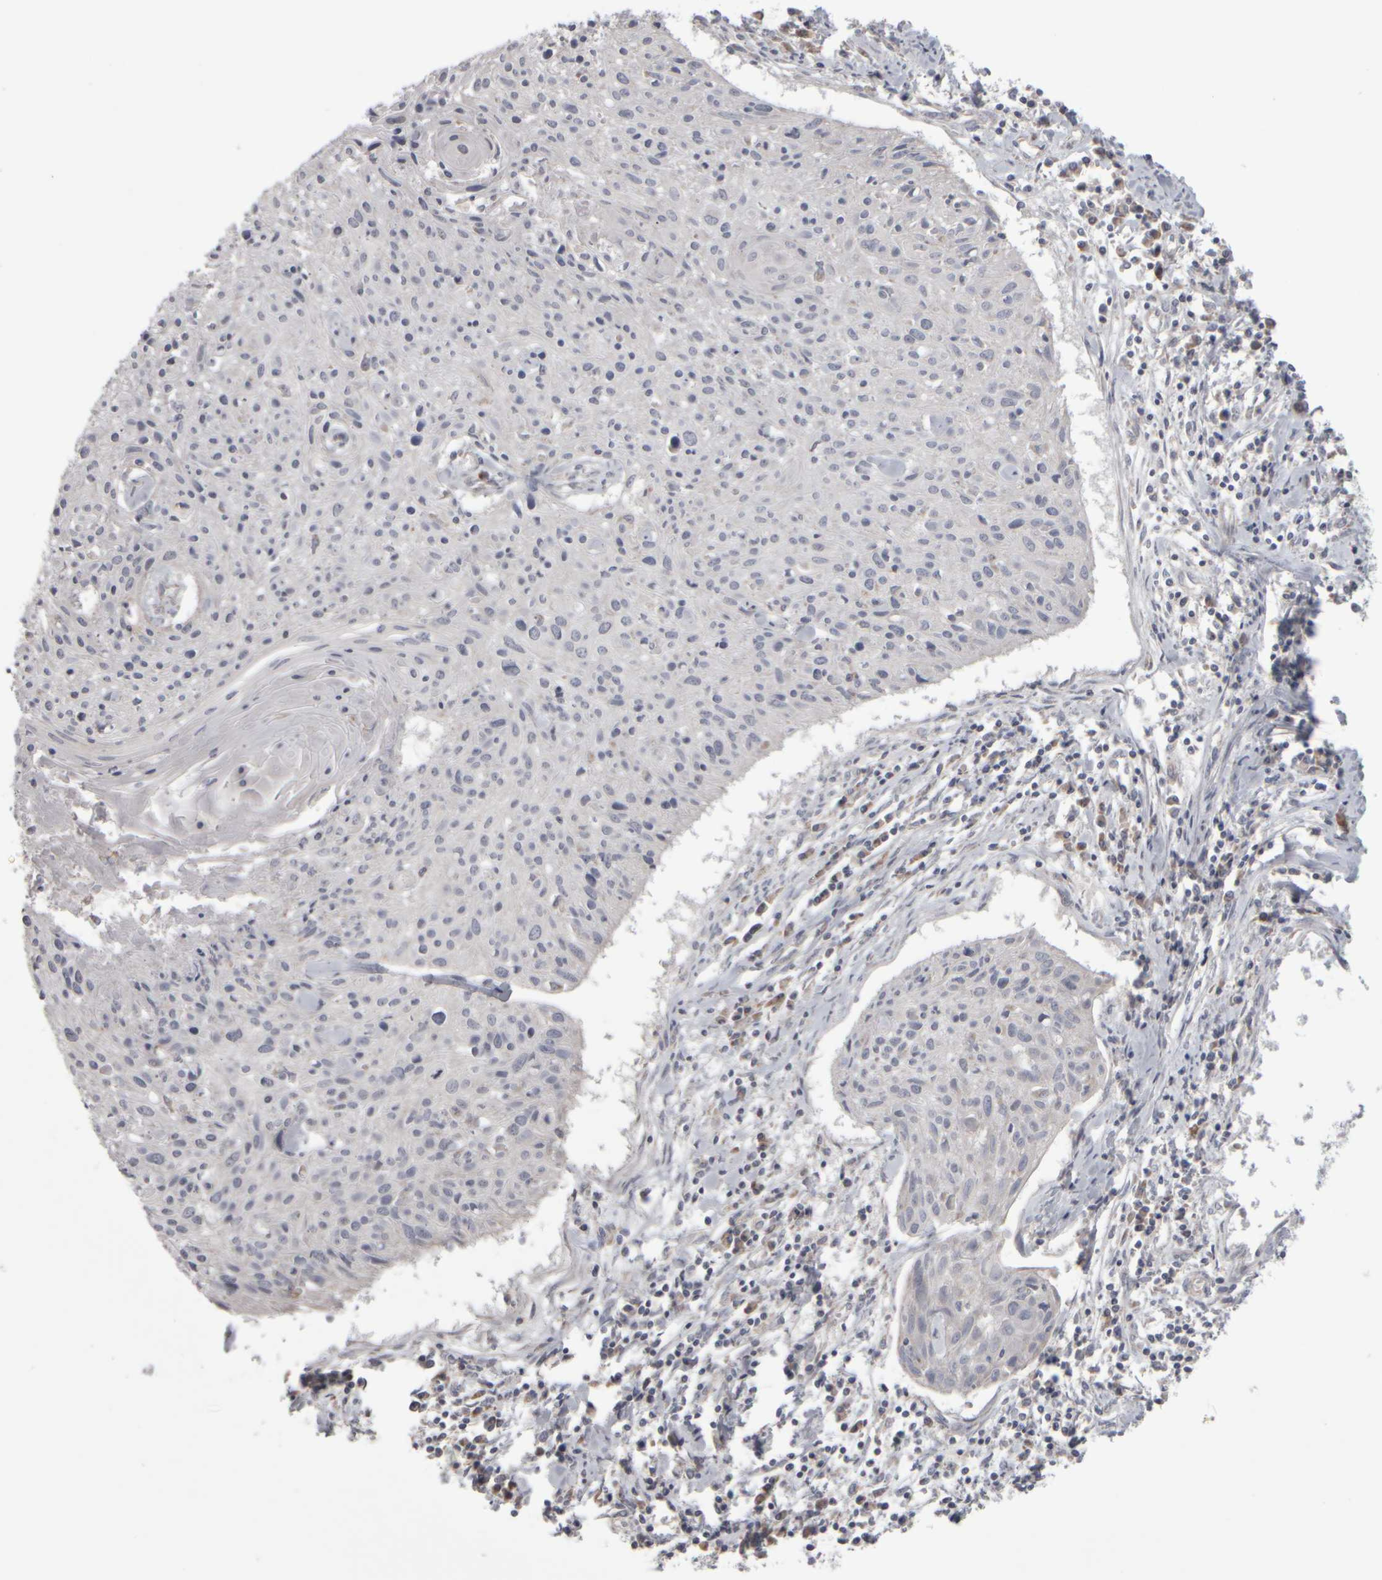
{"staining": {"intensity": "negative", "quantity": "none", "location": "none"}, "tissue": "cervical cancer", "cell_type": "Tumor cells", "image_type": "cancer", "snomed": [{"axis": "morphology", "description": "Squamous cell carcinoma, NOS"}, {"axis": "topography", "description": "Cervix"}], "caption": "This is a photomicrograph of IHC staining of squamous cell carcinoma (cervical), which shows no staining in tumor cells.", "gene": "SCO1", "patient": {"sex": "female", "age": 51}}